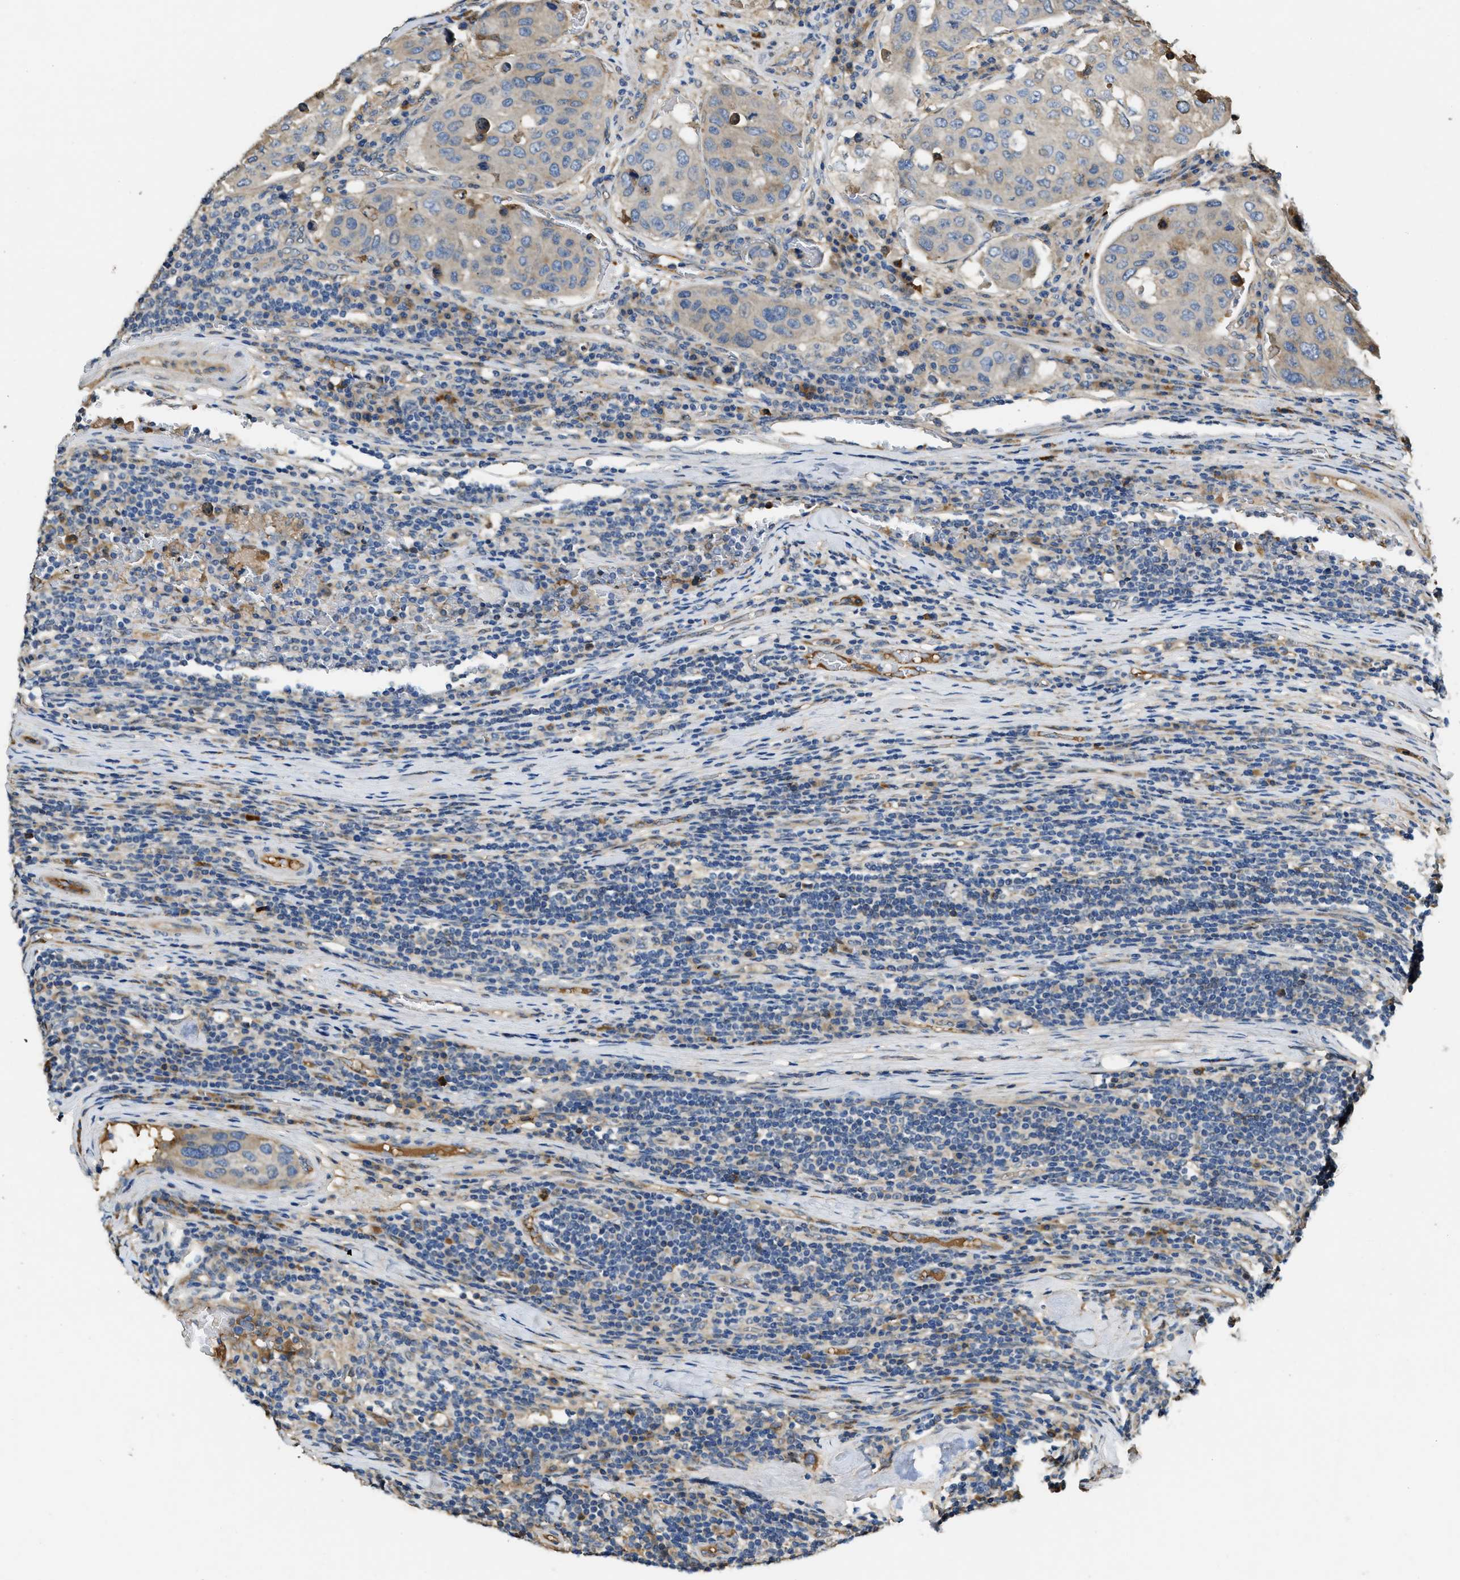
{"staining": {"intensity": "weak", "quantity": "<25%", "location": "cytoplasmic/membranous"}, "tissue": "urothelial cancer", "cell_type": "Tumor cells", "image_type": "cancer", "snomed": [{"axis": "morphology", "description": "Urothelial carcinoma, High grade"}, {"axis": "topography", "description": "Lymph node"}, {"axis": "topography", "description": "Urinary bladder"}], "caption": "An IHC micrograph of high-grade urothelial carcinoma is shown. There is no staining in tumor cells of high-grade urothelial carcinoma.", "gene": "RIPK2", "patient": {"sex": "male", "age": 51}}